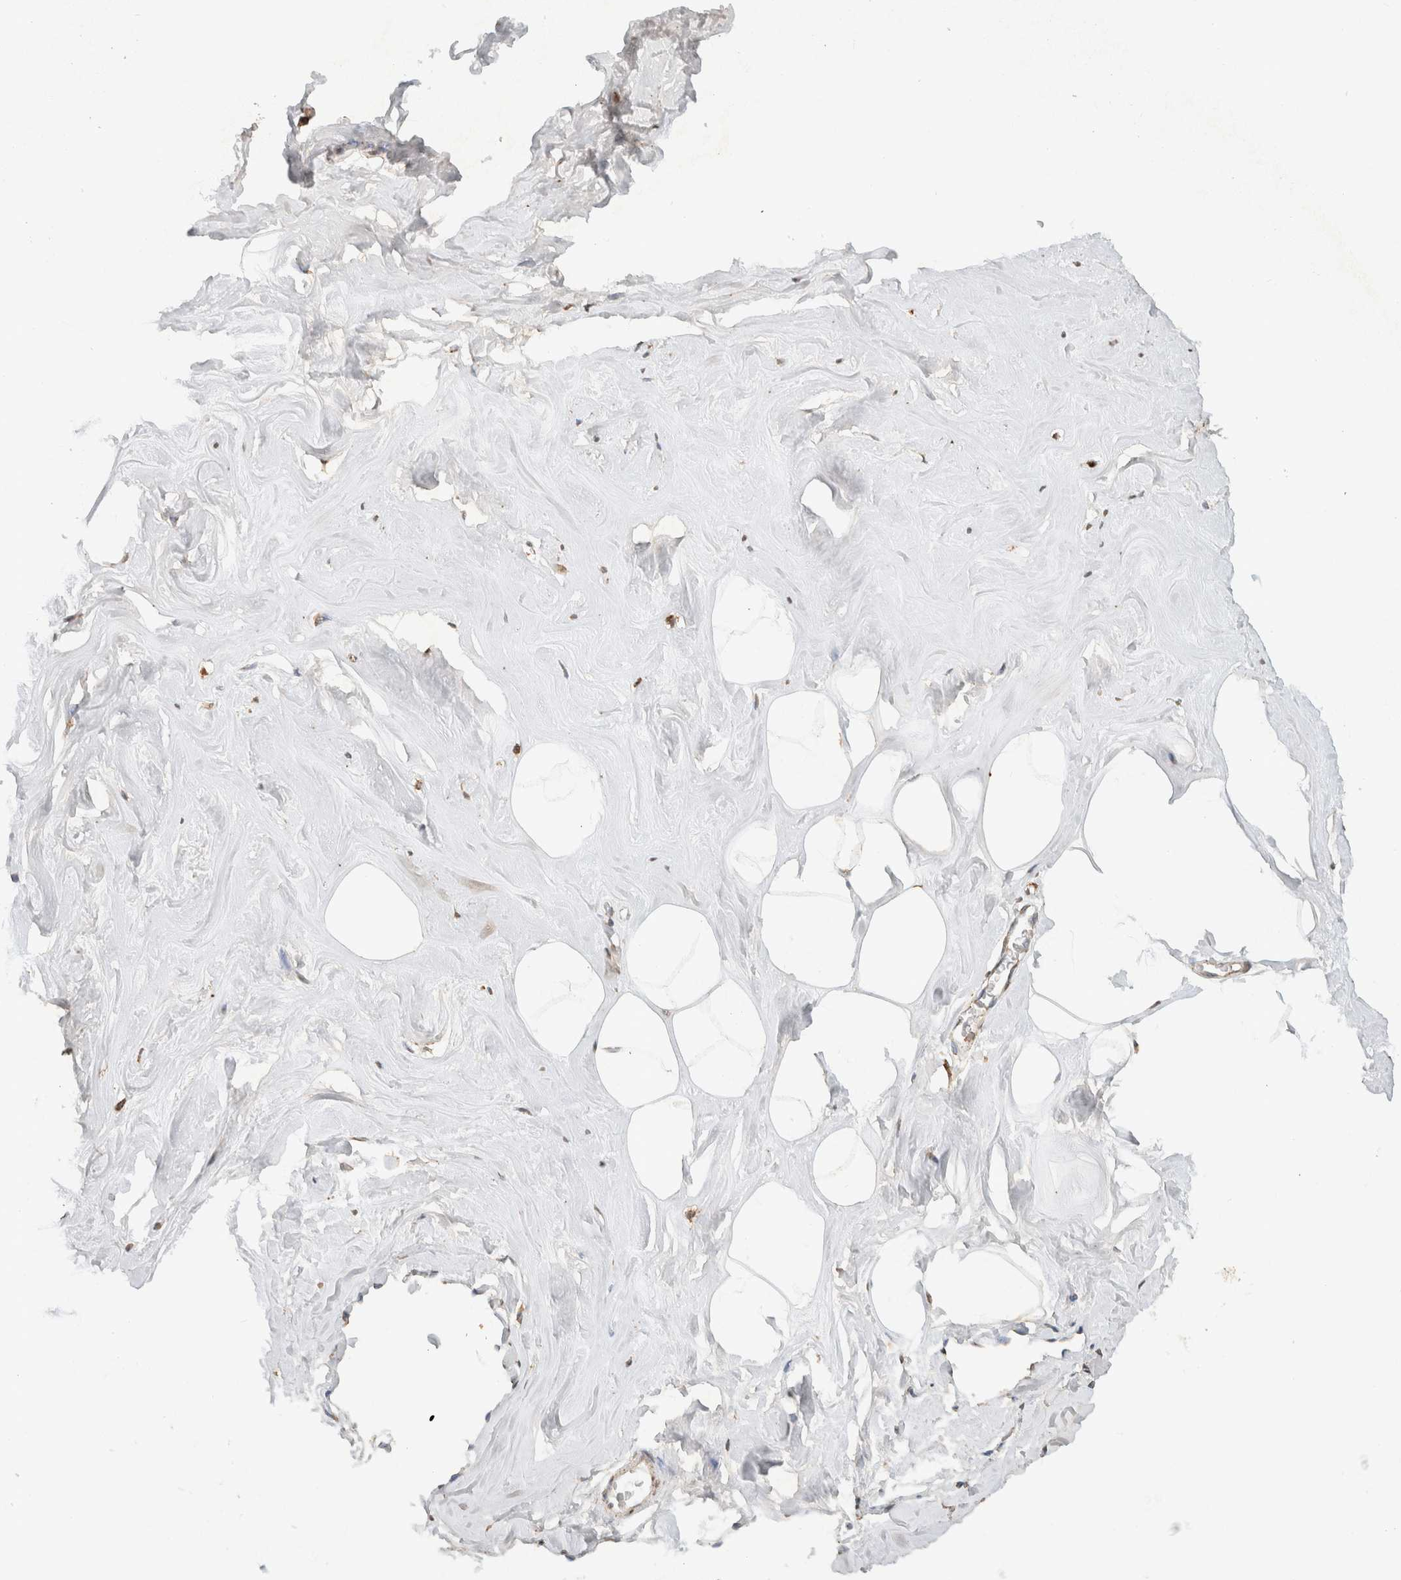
{"staining": {"intensity": "strong", "quantity": ">75%", "location": "cytoplasmic/membranous"}, "tissue": "adipose tissue", "cell_type": "Adipocytes", "image_type": "normal", "snomed": [{"axis": "morphology", "description": "Normal tissue, NOS"}, {"axis": "morphology", "description": "Fibrosis, NOS"}, {"axis": "topography", "description": "Breast"}, {"axis": "topography", "description": "Adipose tissue"}], "caption": "This micrograph exhibits immunohistochemistry staining of benign human adipose tissue, with high strong cytoplasmic/membranous expression in approximately >75% of adipocytes.", "gene": "SDC2", "patient": {"sex": "female", "age": 39}}